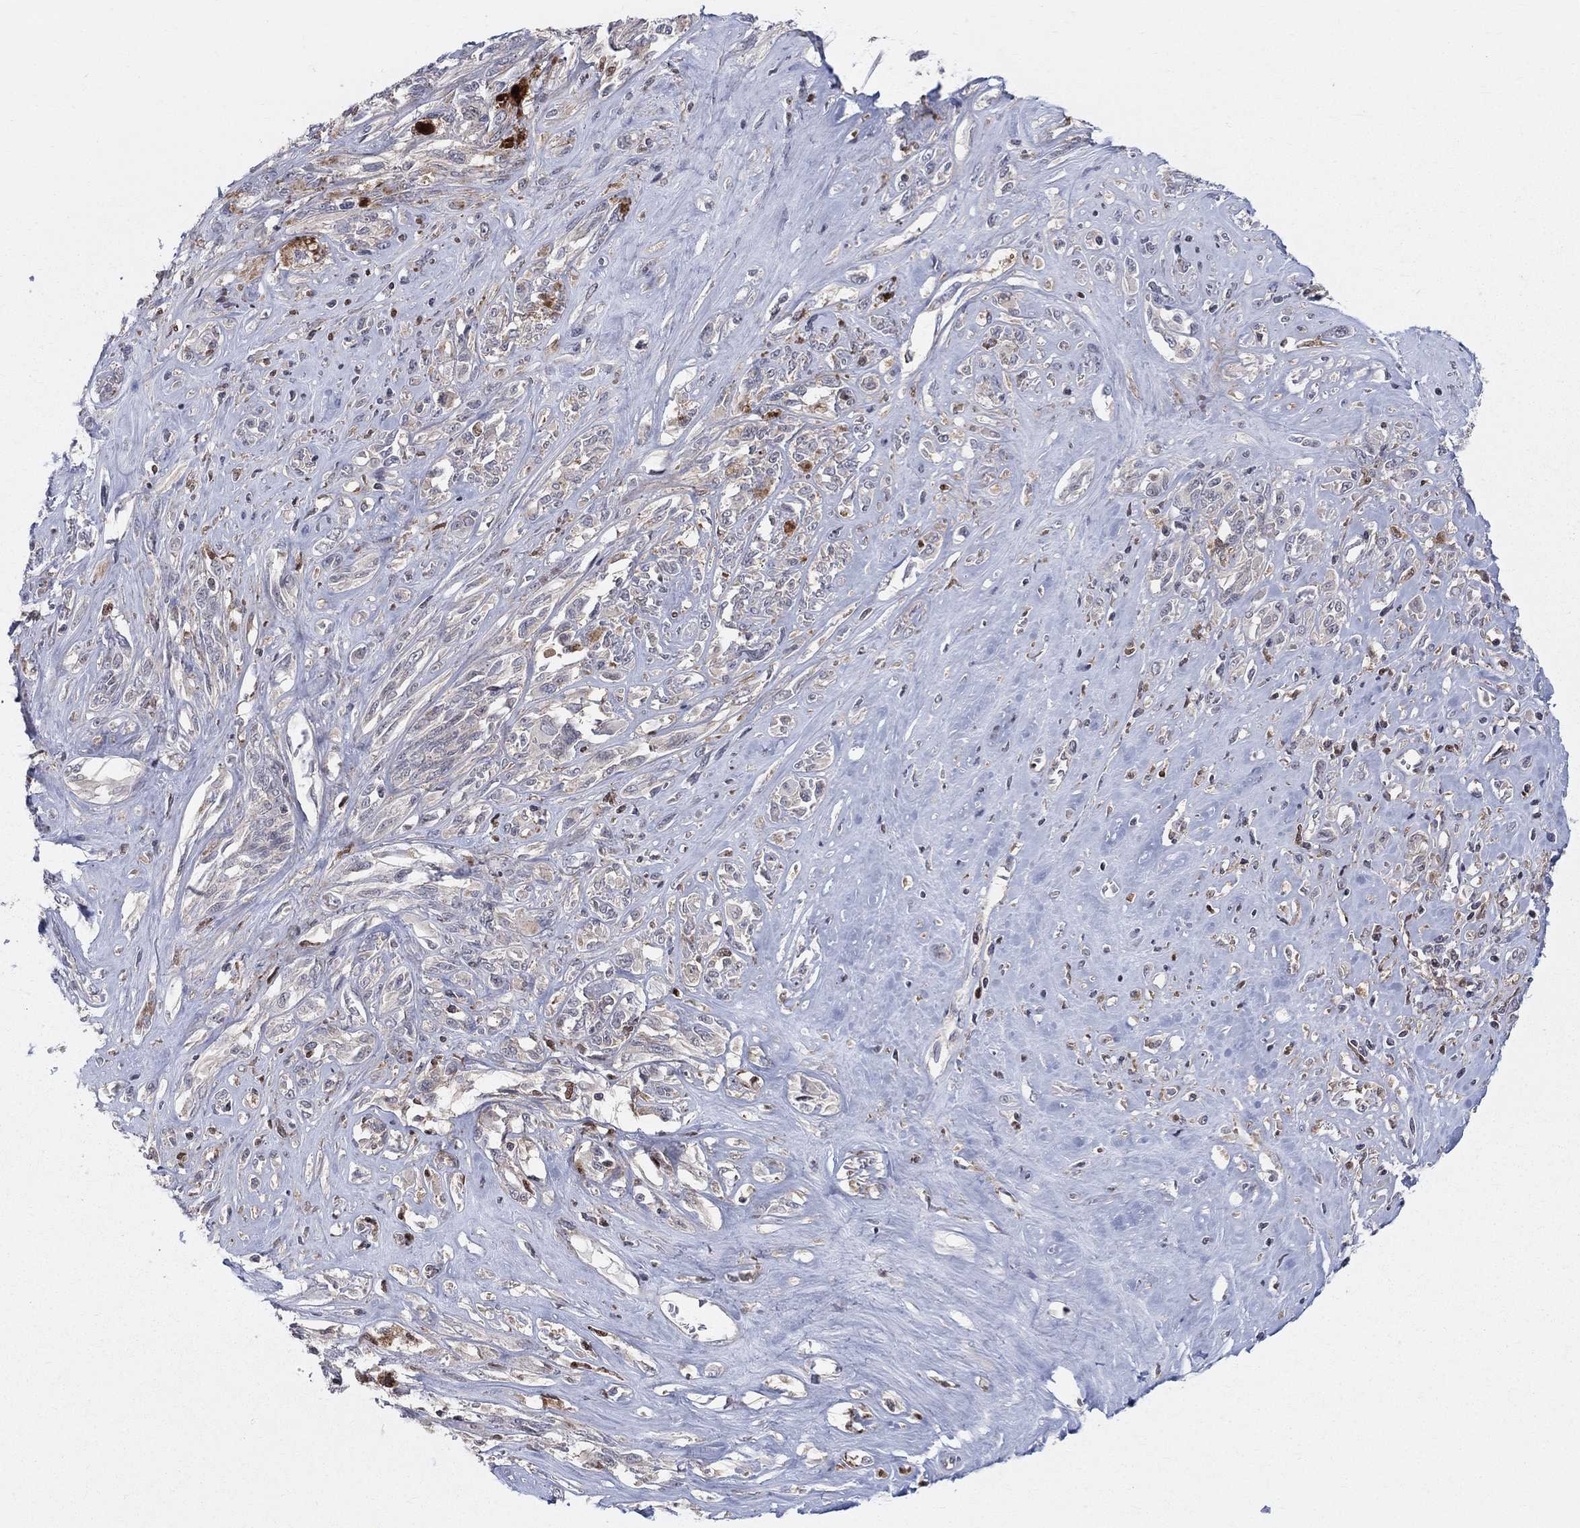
{"staining": {"intensity": "moderate", "quantity": "25%-75%", "location": "cytoplasmic/membranous"}, "tissue": "melanoma", "cell_type": "Tumor cells", "image_type": "cancer", "snomed": [{"axis": "morphology", "description": "Malignant melanoma, NOS"}, {"axis": "topography", "description": "Skin"}], "caption": "Malignant melanoma stained with a brown dye reveals moderate cytoplasmic/membranous positive positivity in about 25%-75% of tumor cells.", "gene": "ZNHIT3", "patient": {"sex": "female", "age": 91}}